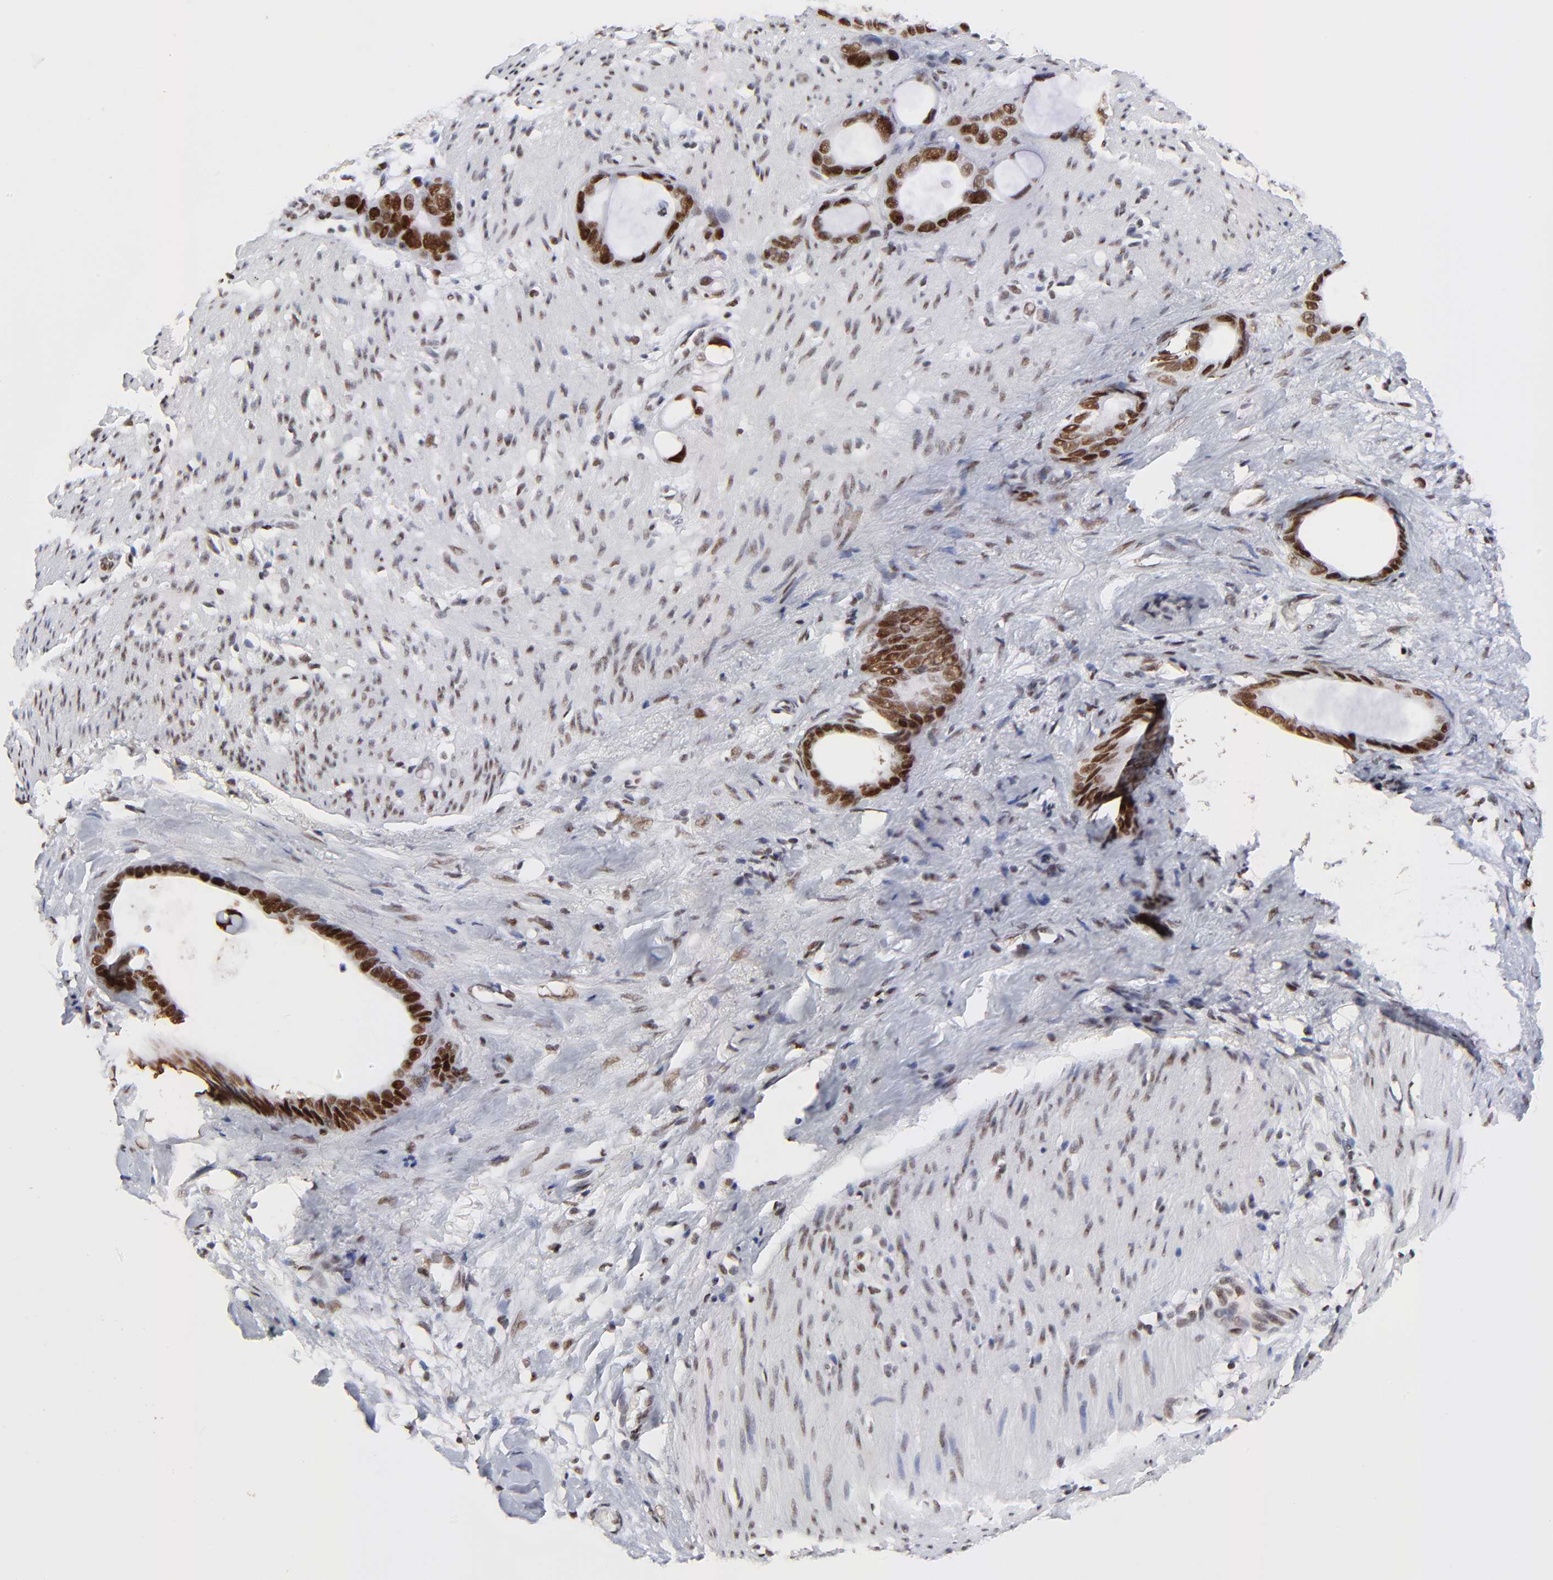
{"staining": {"intensity": "strong", "quantity": ">75%", "location": "nuclear"}, "tissue": "stomach cancer", "cell_type": "Tumor cells", "image_type": "cancer", "snomed": [{"axis": "morphology", "description": "Adenocarcinoma, NOS"}, {"axis": "topography", "description": "Stomach"}], "caption": "Brown immunohistochemical staining in human stomach cancer (adenocarcinoma) demonstrates strong nuclear staining in approximately >75% of tumor cells. (DAB (3,3'-diaminobenzidine) IHC with brightfield microscopy, high magnification).", "gene": "ZMYM3", "patient": {"sex": "female", "age": 75}}